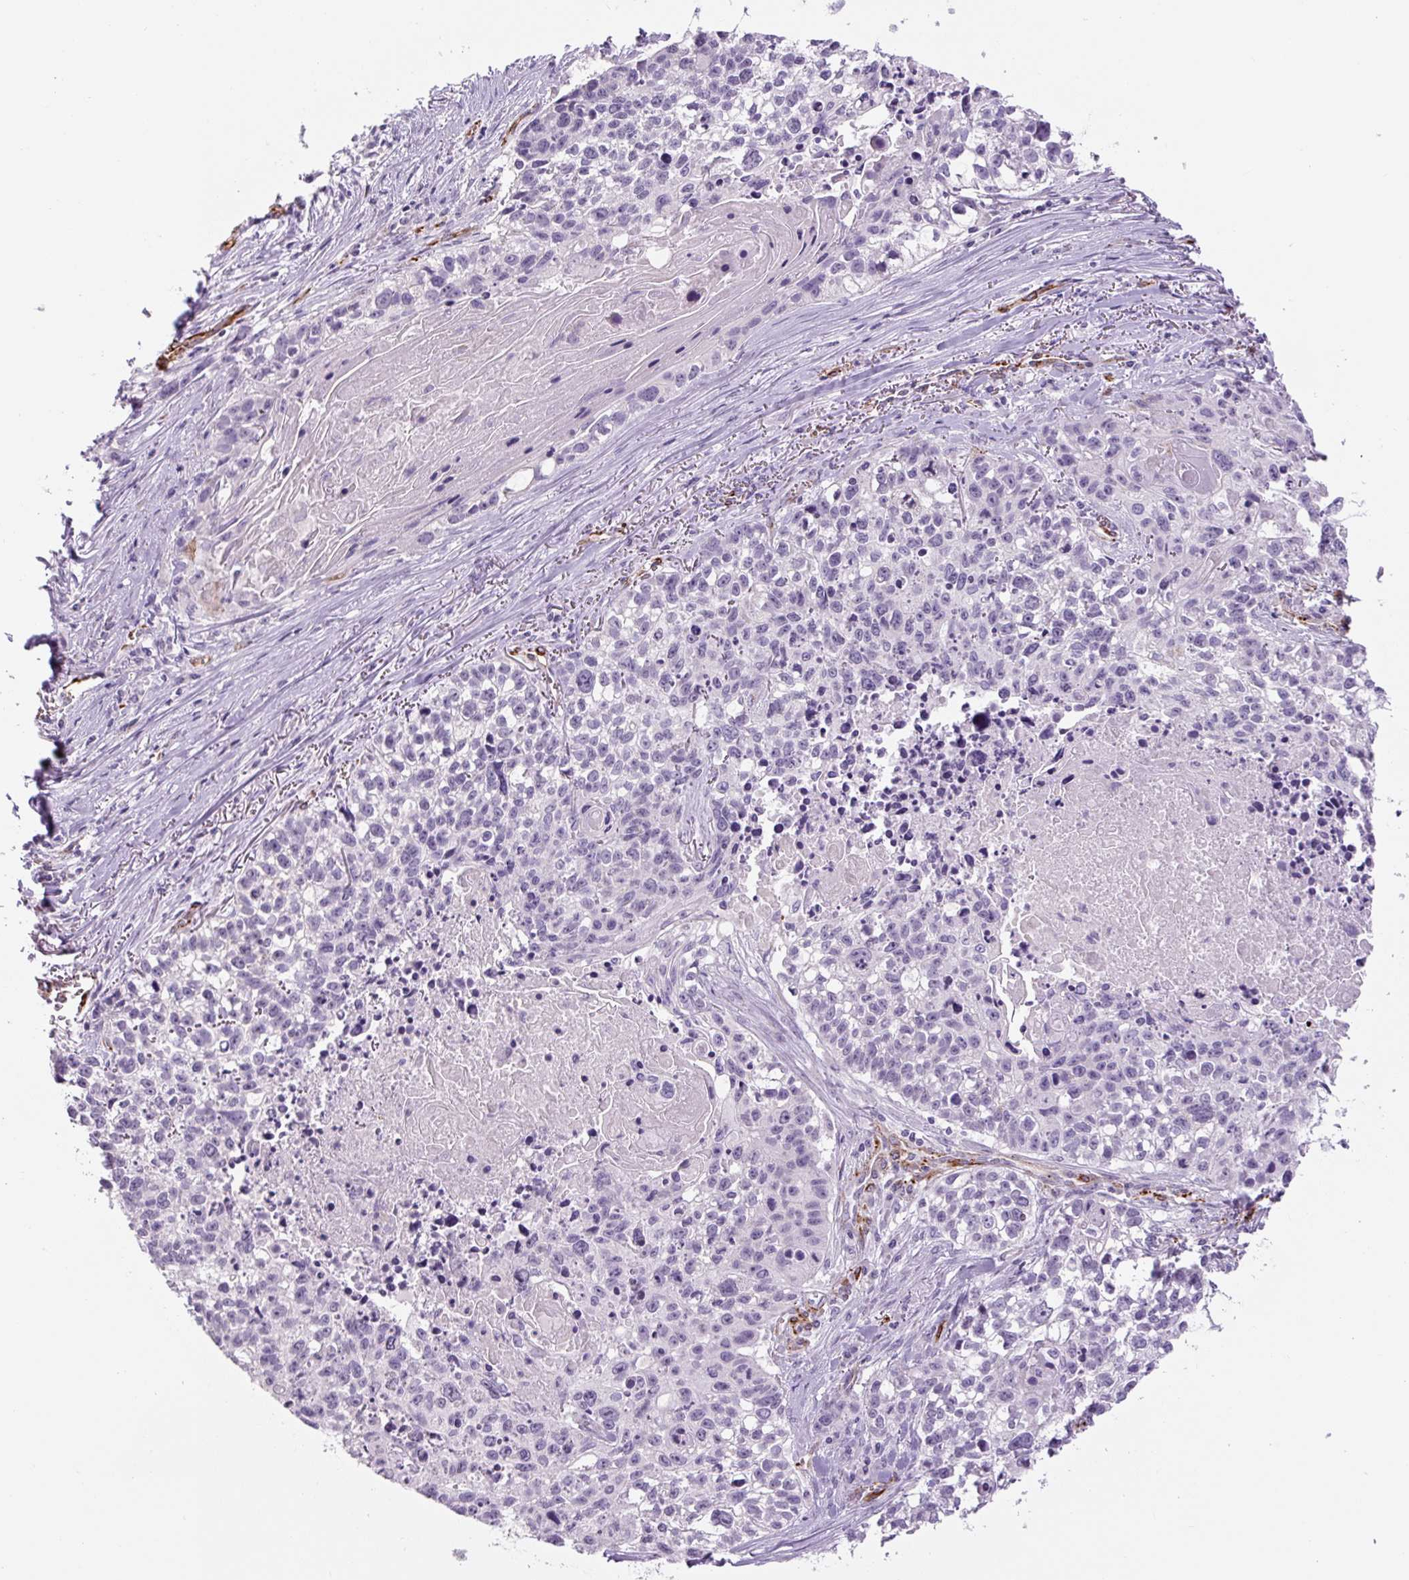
{"staining": {"intensity": "negative", "quantity": "none", "location": "none"}, "tissue": "lung cancer", "cell_type": "Tumor cells", "image_type": "cancer", "snomed": [{"axis": "morphology", "description": "Squamous cell carcinoma, NOS"}, {"axis": "topography", "description": "Lung"}], "caption": "The immunohistochemistry image has no significant expression in tumor cells of squamous cell carcinoma (lung) tissue.", "gene": "NES", "patient": {"sex": "male", "age": 74}}